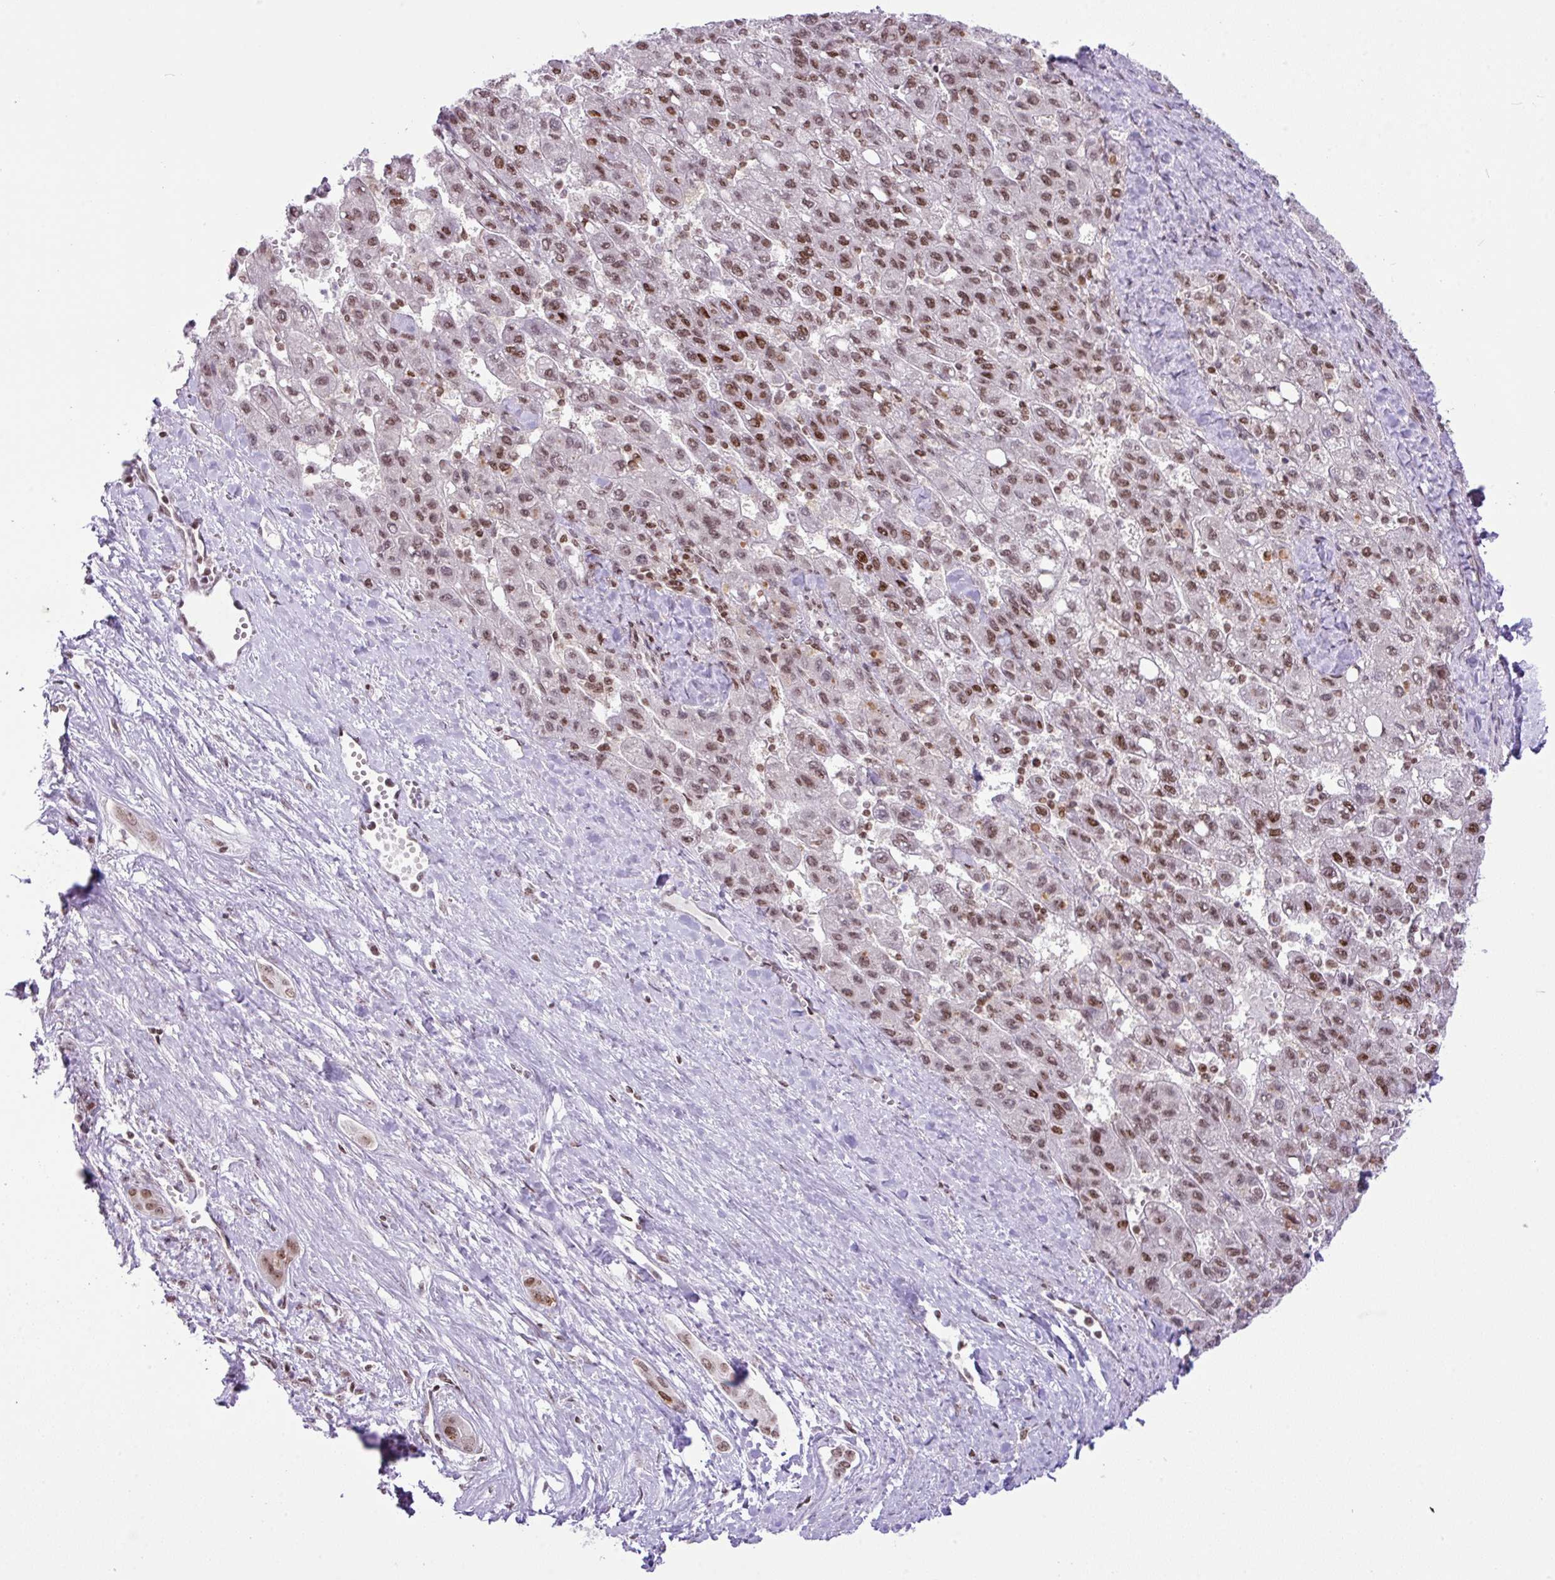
{"staining": {"intensity": "moderate", "quantity": ">75%", "location": "nuclear"}, "tissue": "liver cancer", "cell_type": "Tumor cells", "image_type": "cancer", "snomed": [{"axis": "morphology", "description": "Carcinoma, Hepatocellular, NOS"}, {"axis": "topography", "description": "Liver"}], "caption": "Brown immunohistochemical staining in human liver cancer exhibits moderate nuclear staining in about >75% of tumor cells. The staining is performed using DAB (3,3'-diaminobenzidine) brown chromogen to label protein expression. The nuclei are counter-stained blue using hematoxylin.", "gene": "CCDC137", "patient": {"sex": "female", "age": 82}}